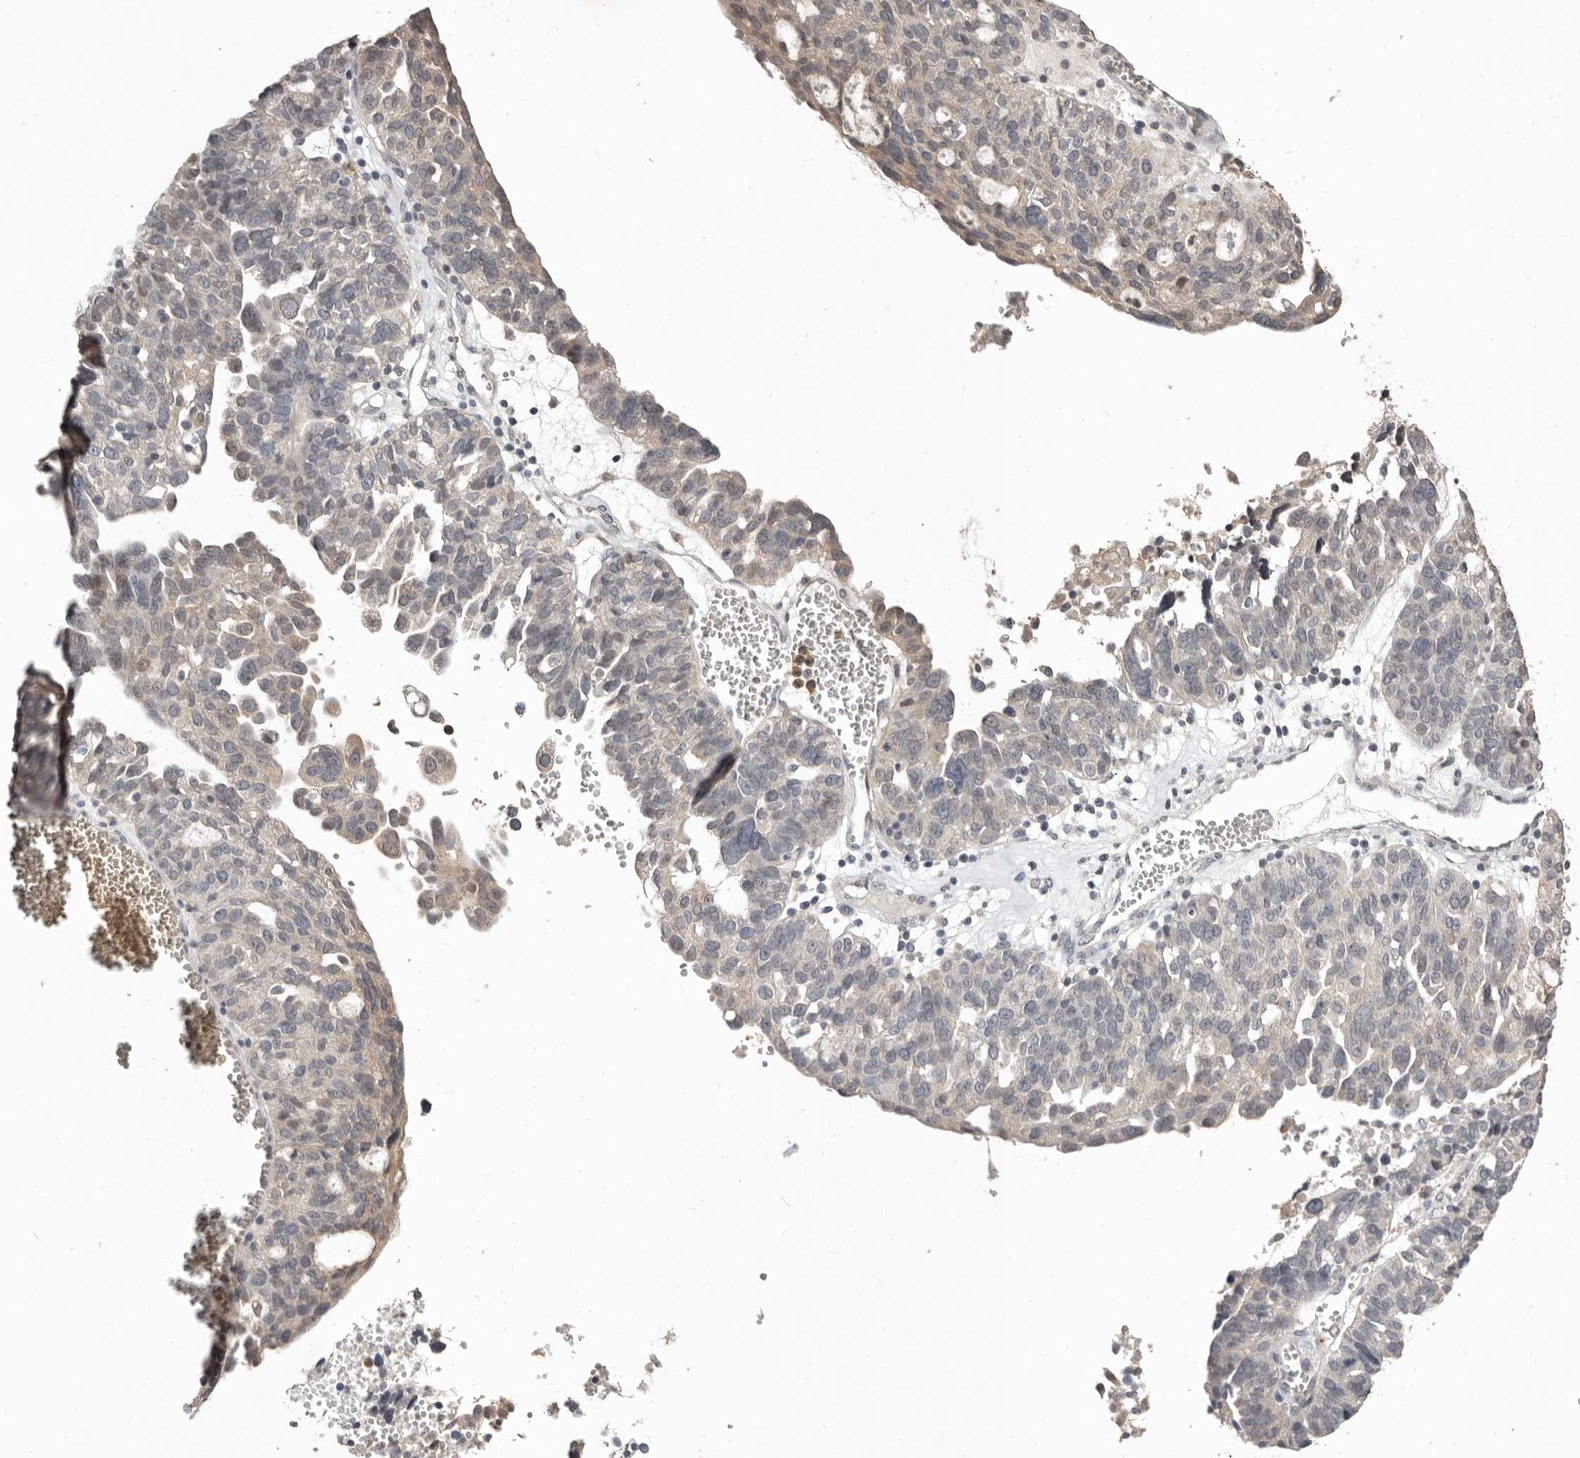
{"staining": {"intensity": "weak", "quantity": "<25%", "location": "cytoplasmic/membranous"}, "tissue": "ovarian cancer", "cell_type": "Tumor cells", "image_type": "cancer", "snomed": [{"axis": "morphology", "description": "Cystadenocarcinoma, serous, NOS"}, {"axis": "topography", "description": "Ovary"}], "caption": "Immunohistochemistry image of human serous cystadenocarcinoma (ovarian) stained for a protein (brown), which demonstrates no expression in tumor cells.", "gene": "SULT1E1", "patient": {"sex": "female", "age": 59}}